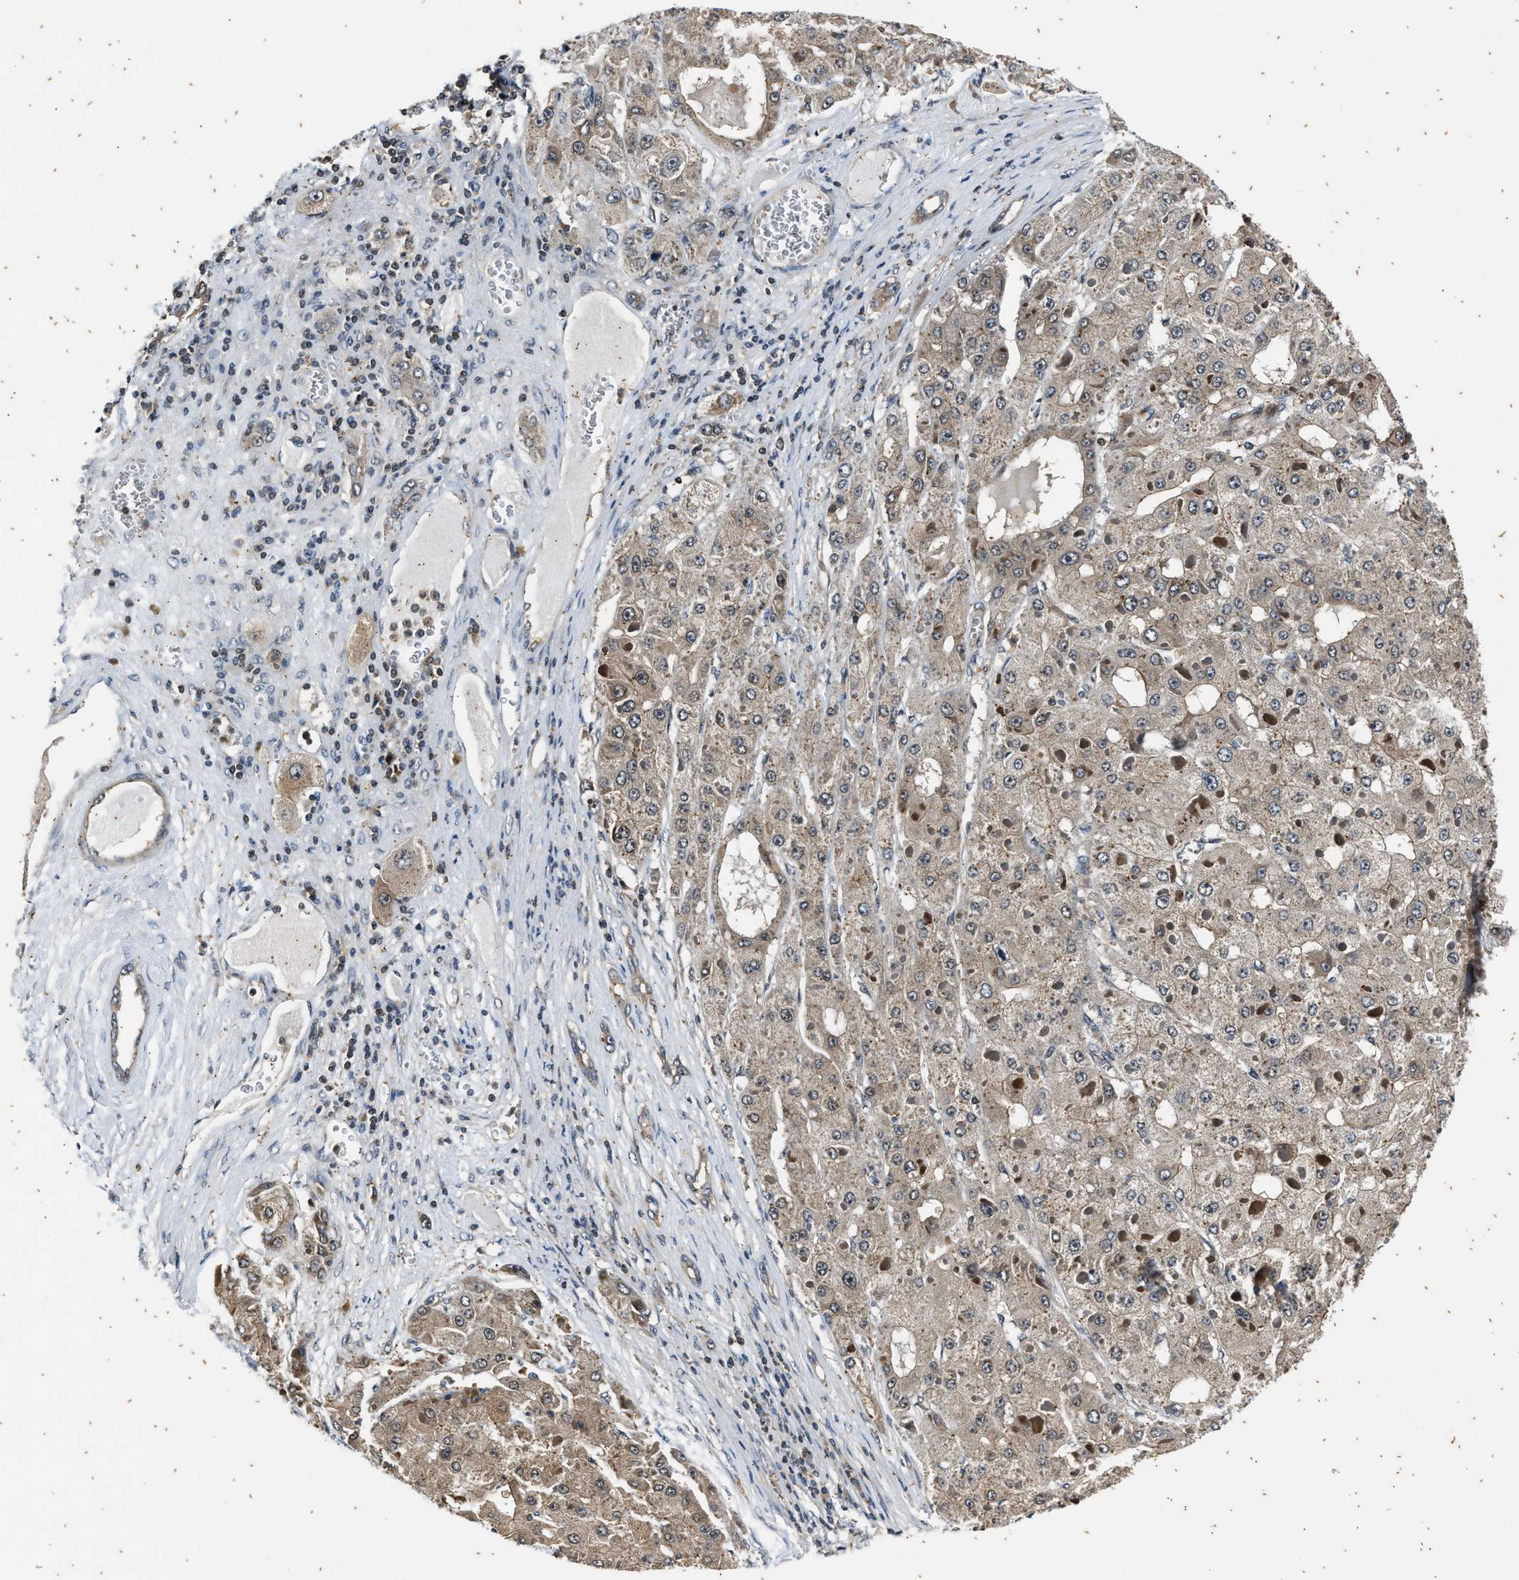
{"staining": {"intensity": "weak", "quantity": ">75%", "location": "cytoplasmic/membranous"}, "tissue": "liver cancer", "cell_type": "Tumor cells", "image_type": "cancer", "snomed": [{"axis": "morphology", "description": "Carcinoma, Hepatocellular, NOS"}, {"axis": "topography", "description": "Liver"}], "caption": "The image shows immunohistochemical staining of liver hepatocellular carcinoma. There is weak cytoplasmic/membranous staining is present in about >75% of tumor cells. The protein is stained brown, and the nuclei are stained in blue (DAB IHC with brightfield microscopy, high magnification).", "gene": "PTPN7", "patient": {"sex": "female", "age": 73}}